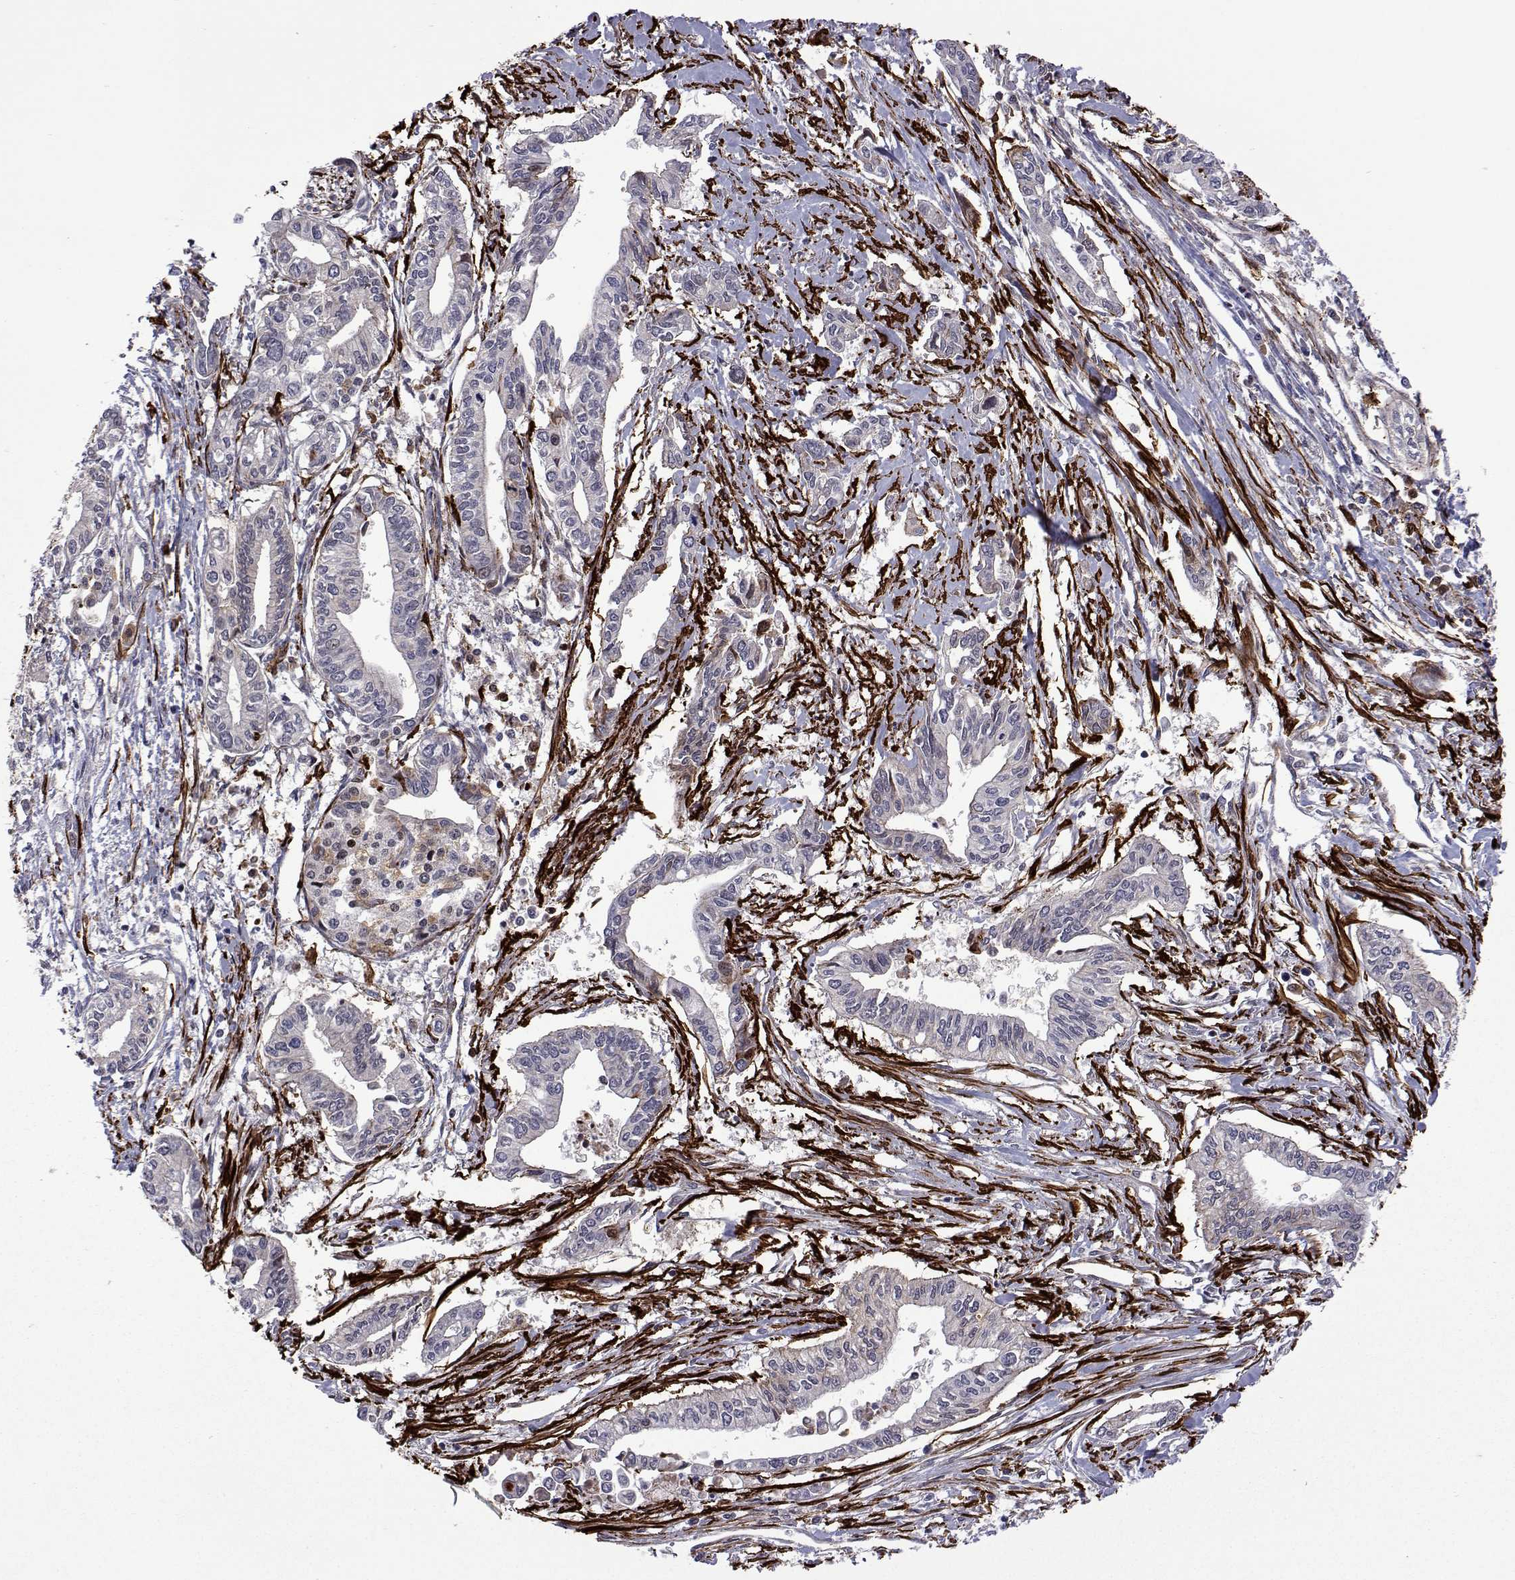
{"staining": {"intensity": "negative", "quantity": "none", "location": "none"}, "tissue": "pancreatic cancer", "cell_type": "Tumor cells", "image_type": "cancer", "snomed": [{"axis": "morphology", "description": "Adenocarcinoma, NOS"}, {"axis": "topography", "description": "Pancreas"}], "caption": "Adenocarcinoma (pancreatic) was stained to show a protein in brown. There is no significant expression in tumor cells.", "gene": "EFCAB3", "patient": {"sex": "male", "age": 60}}